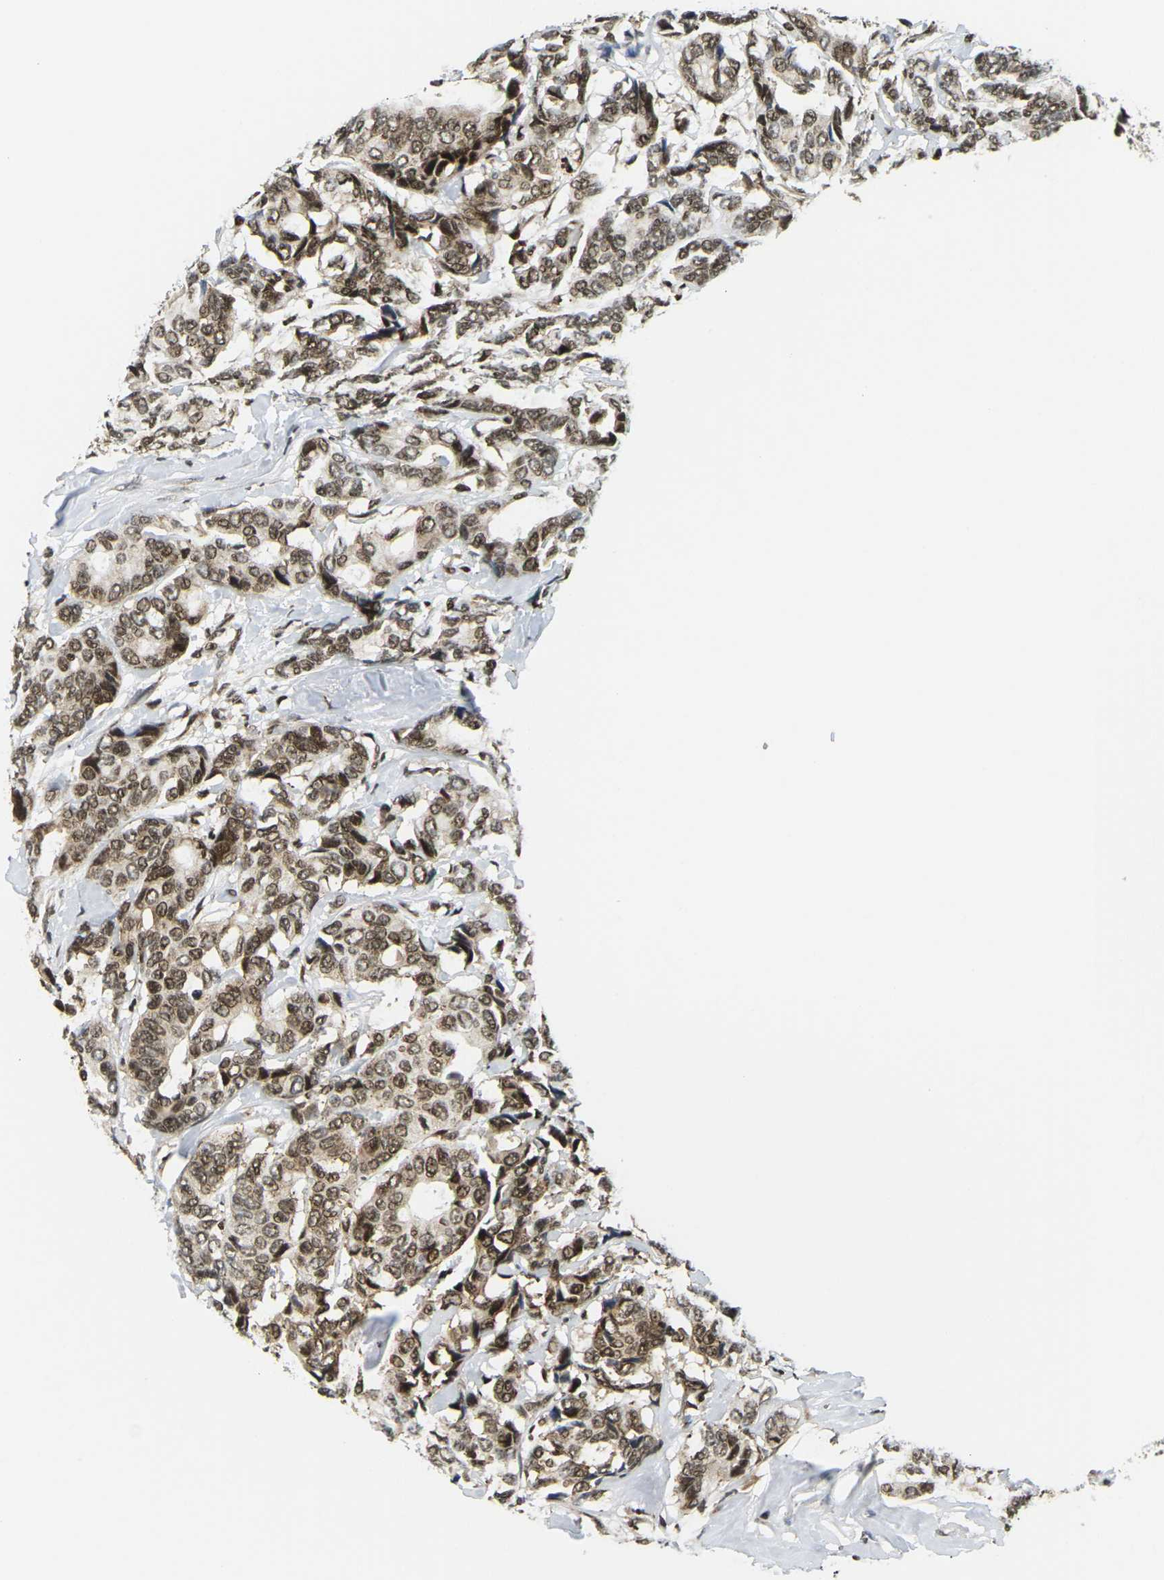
{"staining": {"intensity": "moderate", "quantity": ">75%", "location": "nuclear"}, "tissue": "breast cancer", "cell_type": "Tumor cells", "image_type": "cancer", "snomed": [{"axis": "morphology", "description": "Duct carcinoma"}, {"axis": "topography", "description": "Breast"}], "caption": "Immunohistochemical staining of human breast cancer shows medium levels of moderate nuclear protein positivity in approximately >75% of tumor cells.", "gene": "CELF1", "patient": {"sex": "female", "age": 87}}